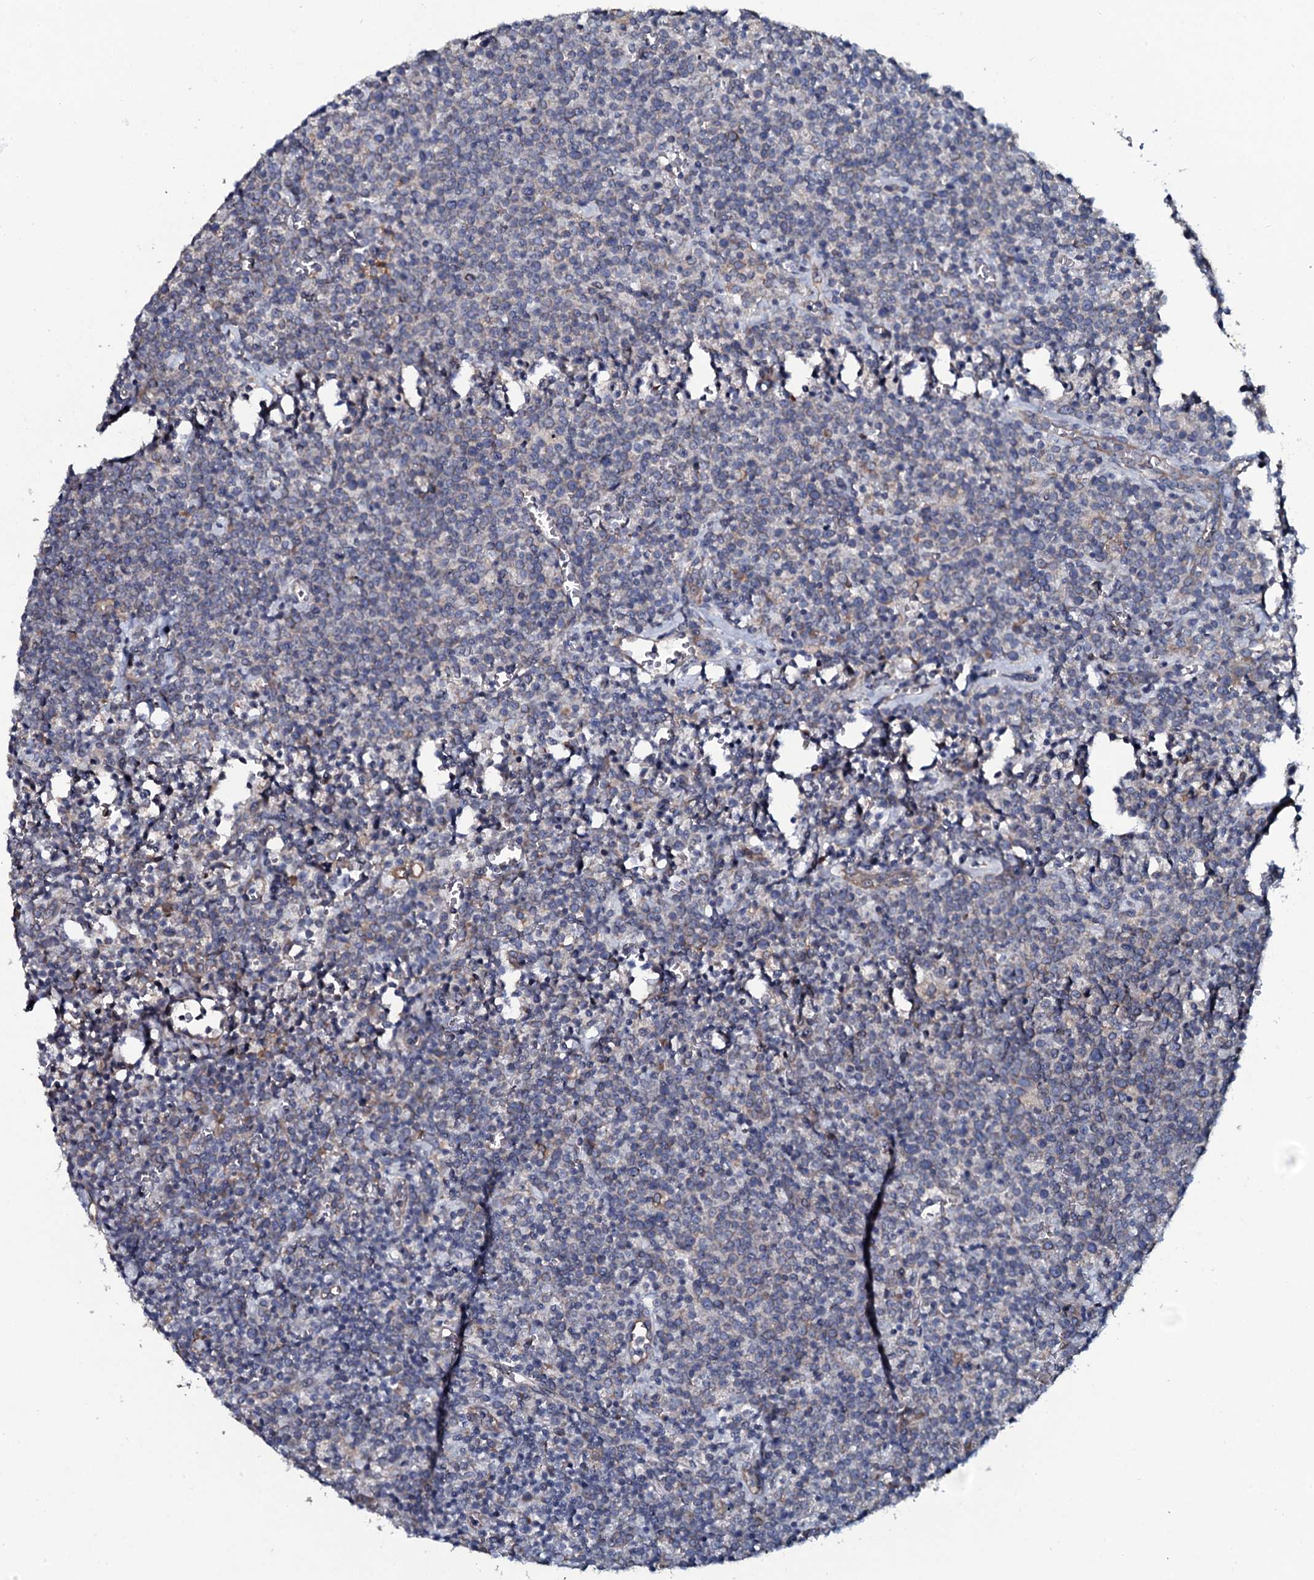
{"staining": {"intensity": "negative", "quantity": "none", "location": "none"}, "tissue": "lymphoma", "cell_type": "Tumor cells", "image_type": "cancer", "snomed": [{"axis": "morphology", "description": "Malignant lymphoma, non-Hodgkin's type, High grade"}, {"axis": "topography", "description": "Lymph node"}], "caption": "High magnification brightfield microscopy of high-grade malignant lymphoma, non-Hodgkin's type stained with DAB (3,3'-diaminobenzidine) (brown) and counterstained with hematoxylin (blue): tumor cells show no significant positivity. (Stains: DAB (3,3'-diaminobenzidine) immunohistochemistry with hematoxylin counter stain, Microscopy: brightfield microscopy at high magnification).", "gene": "TMEM151A", "patient": {"sex": "male", "age": 61}}